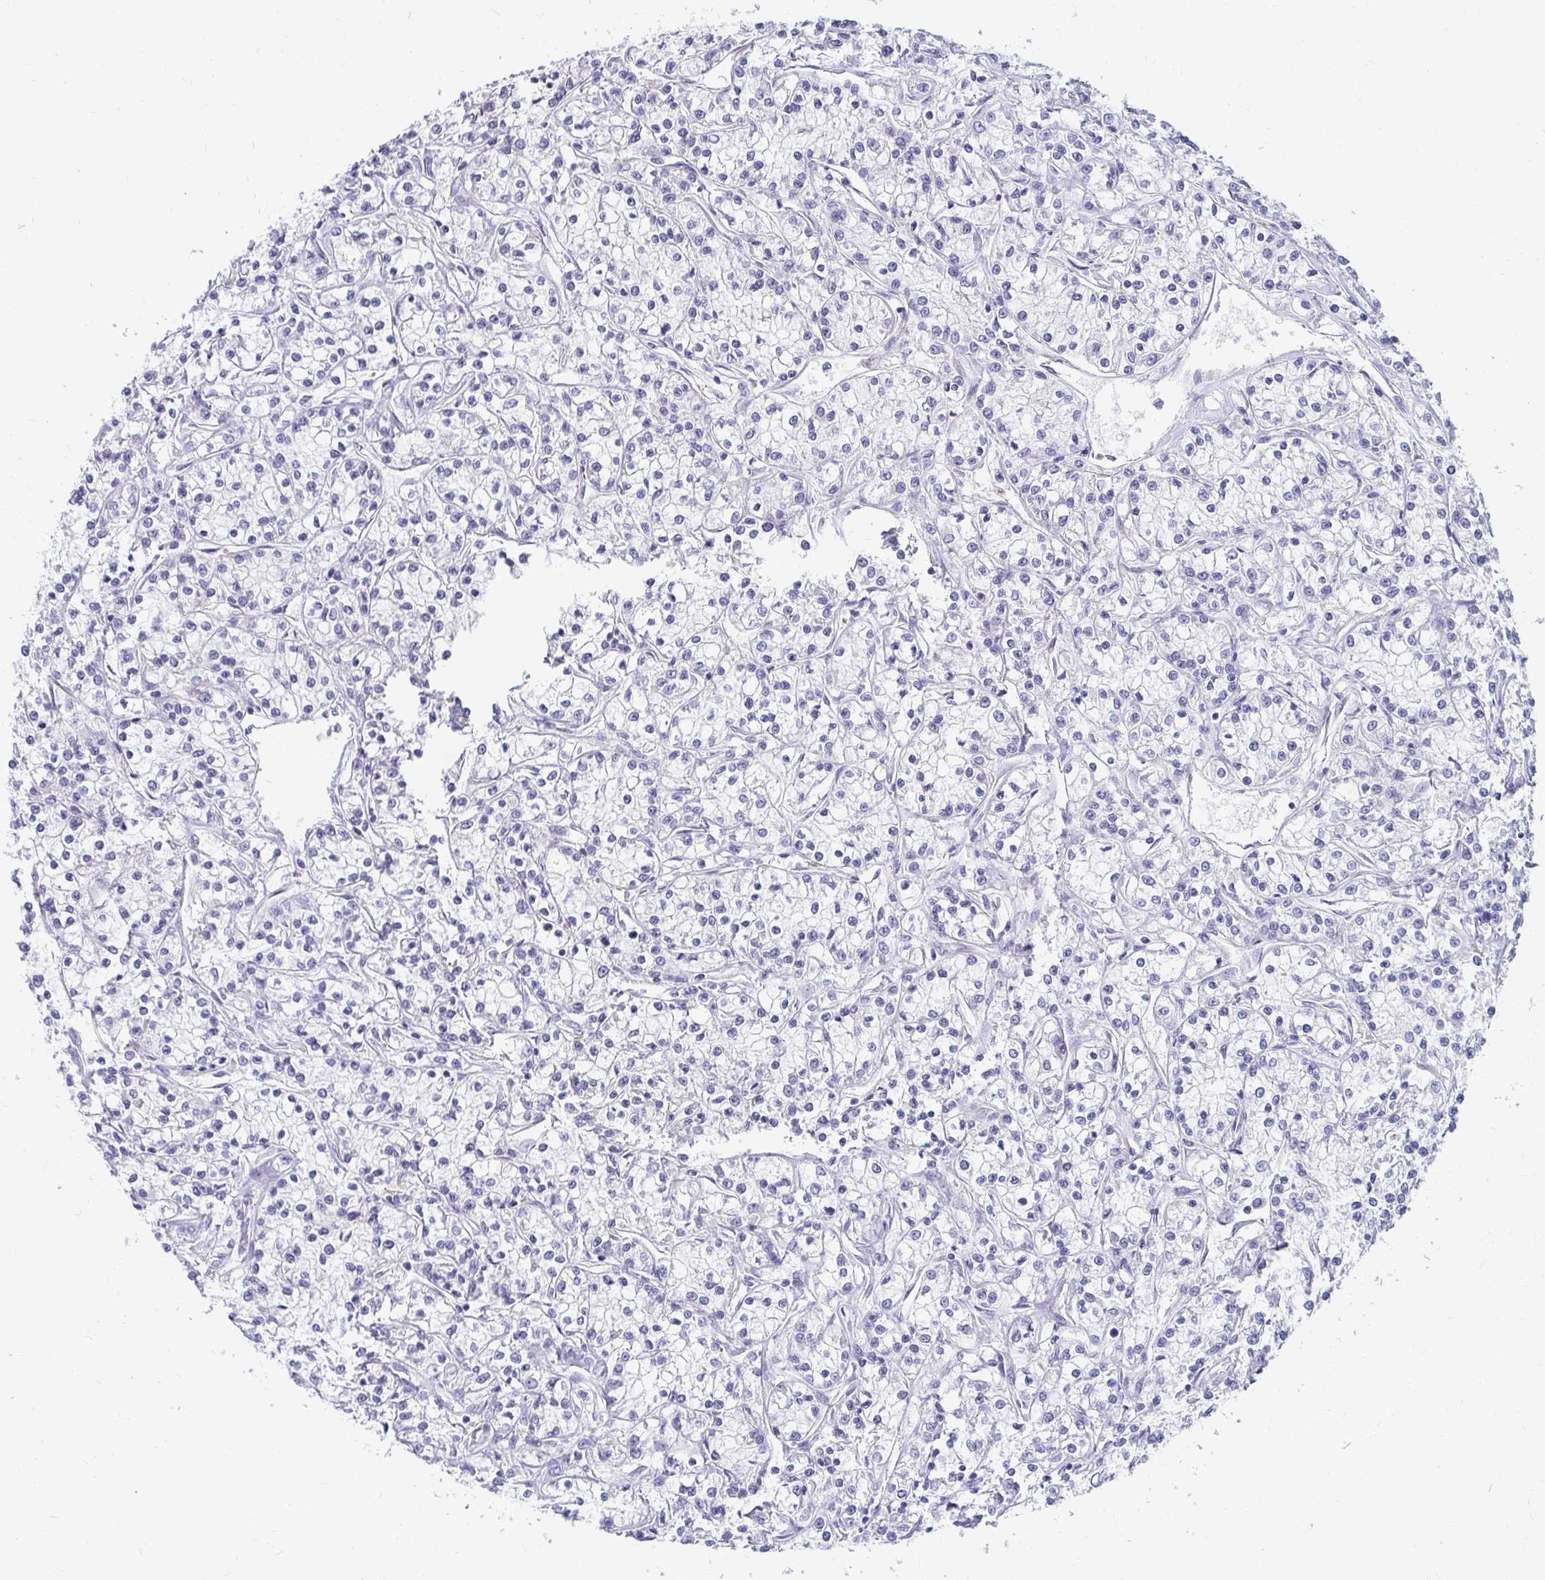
{"staining": {"intensity": "negative", "quantity": "none", "location": "none"}, "tissue": "renal cancer", "cell_type": "Tumor cells", "image_type": "cancer", "snomed": [{"axis": "morphology", "description": "Adenocarcinoma, NOS"}, {"axis": "topography", "description": "Kidney"}], "caption": "There is no significant expression in tumor cells of adenocarcinoma (renal). (DAB (3,3'-diaminobenzidine) immunohistochemistry visualized using brightfield microscopy, high magnification).", "gene": "EXOC5", "patient": {"sex": "female", "age": 59}}